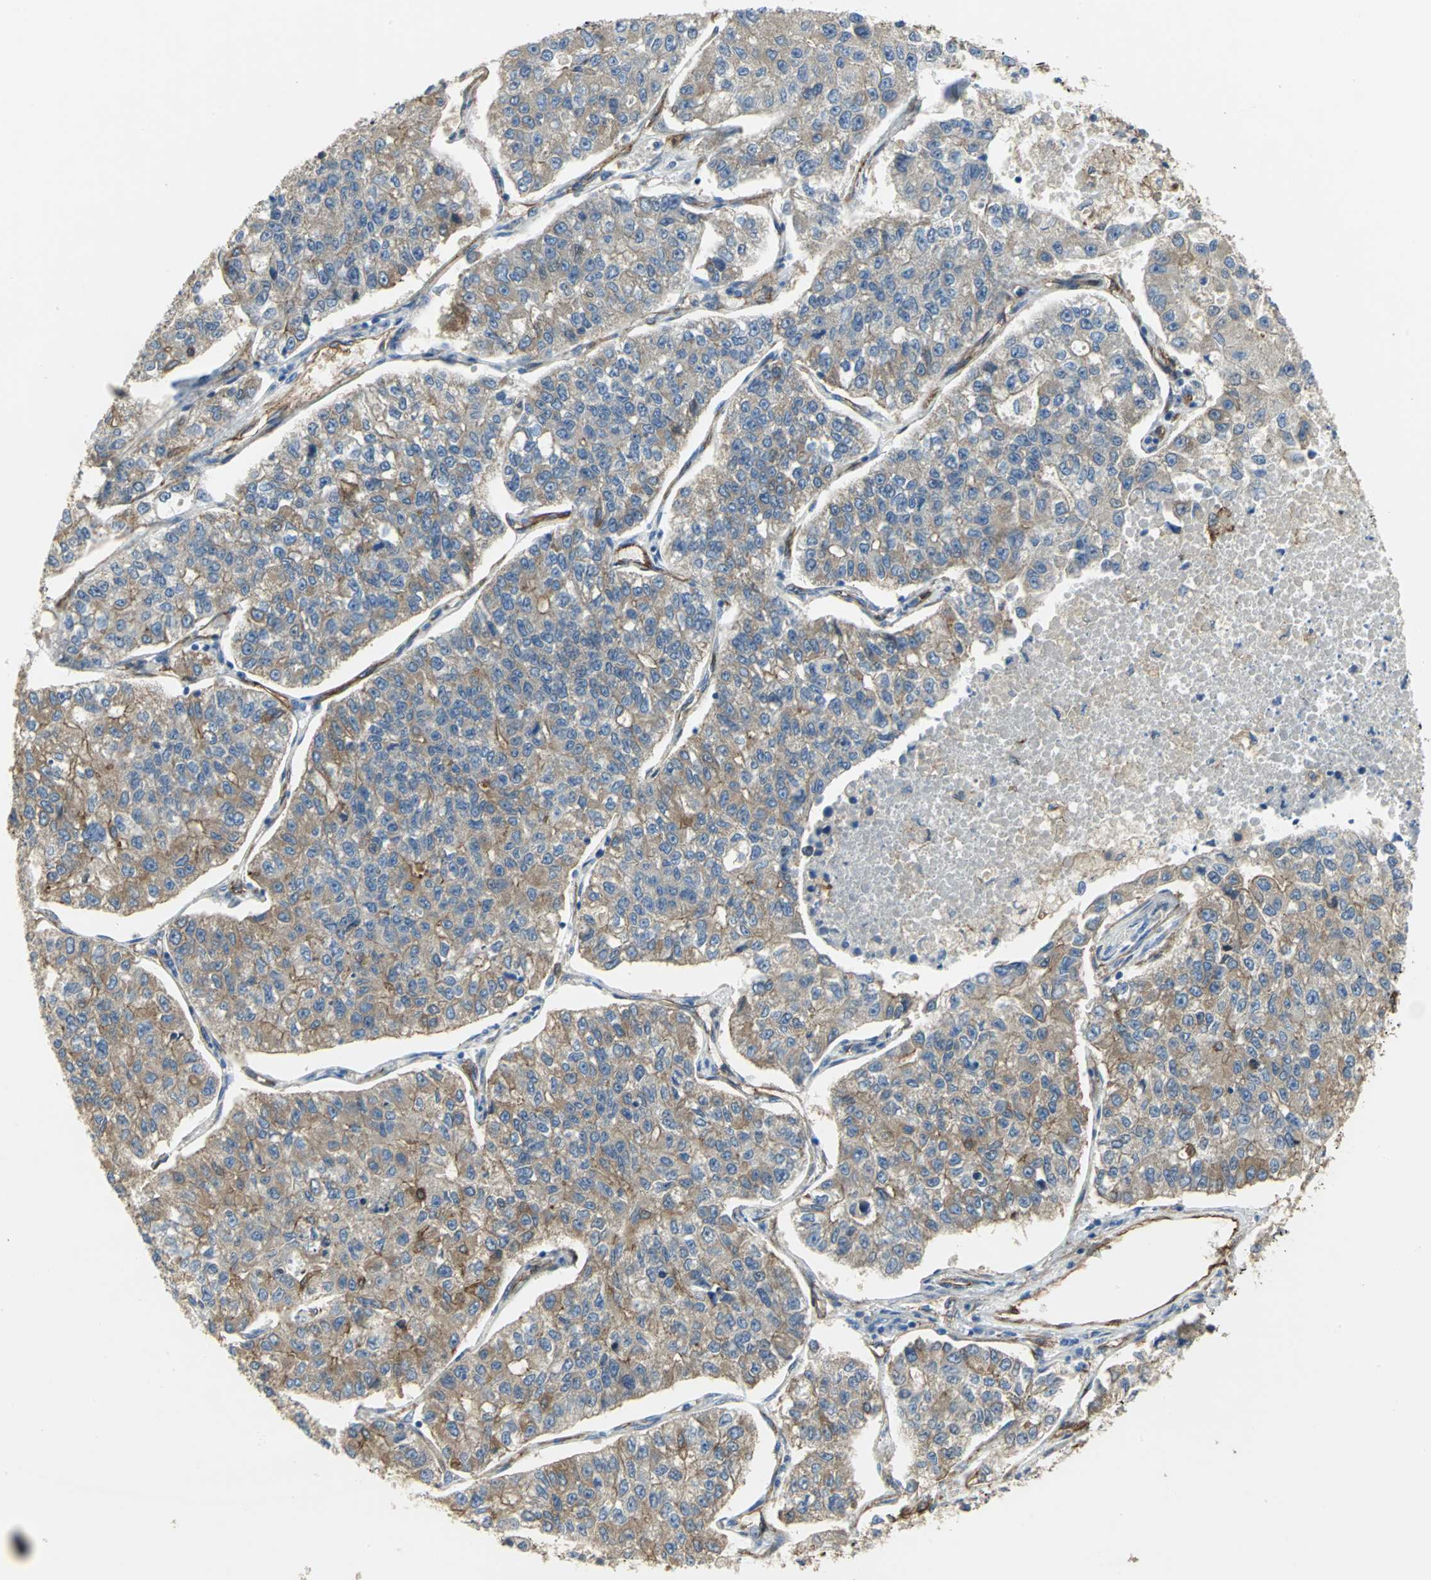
{"staining": {"intensity": "moderate", "quantity": "25%-75%", "location": "cytoplasmic/membranous"}, "tissue": "lung cancer", "cell_type": "Tumor cells", "image_type": "cancer", "snomed": [{"axis": "morphology", "description": "Adenocarcinoma, NOS"}, {"axis": "topography", "description": "Lung"}], "caption": "This is an image of IHC staining of lung adenocarcinoma, which shows moderate positivity in the cytoplasmic/membranous of tumor cells.", "gene": "FLNB", "patient": {"sex": "male", "age": 49}}